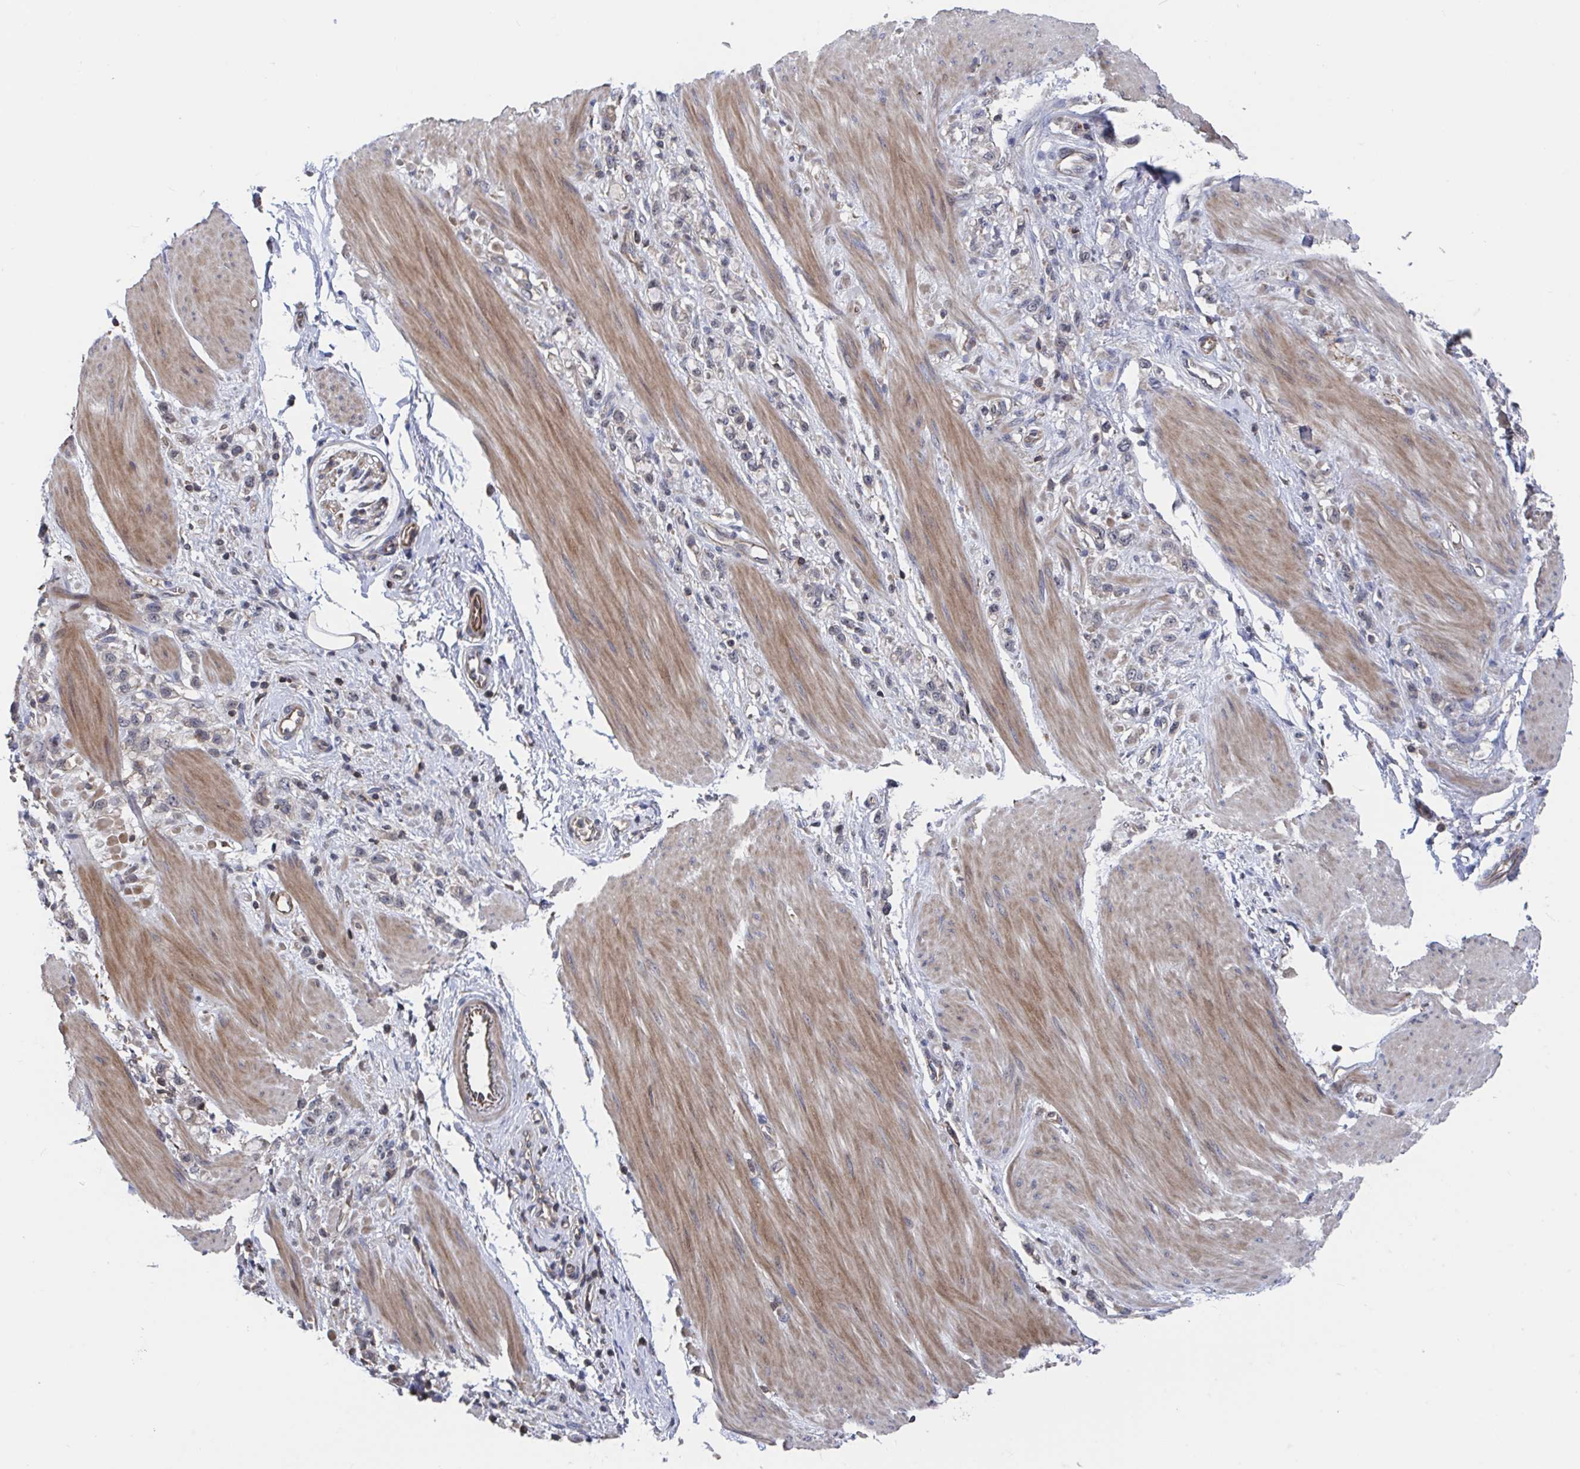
{"staining": {"intensity": "negative", "quantity": "none", "location": "none"}, "tissue": "stomach cancer", "cell_type": "Tumor cells", "image_type": "cancer", "snomed": [{"axis": "morphology", "description": "Adenocarcinoma, NOS"}, {"axis": "topography", "description": "Stomach"}], "caption": "Immunohistochemistry histopathology image of neoplastic tissue: human stomach cancer (adenocarcinoma) stained with DAB (3,3'-diaminobenzidine) shows no significant protein expression in tumor cells.", "gene": "DHRS12", "patient": {"sex": "female", "age": 65}}